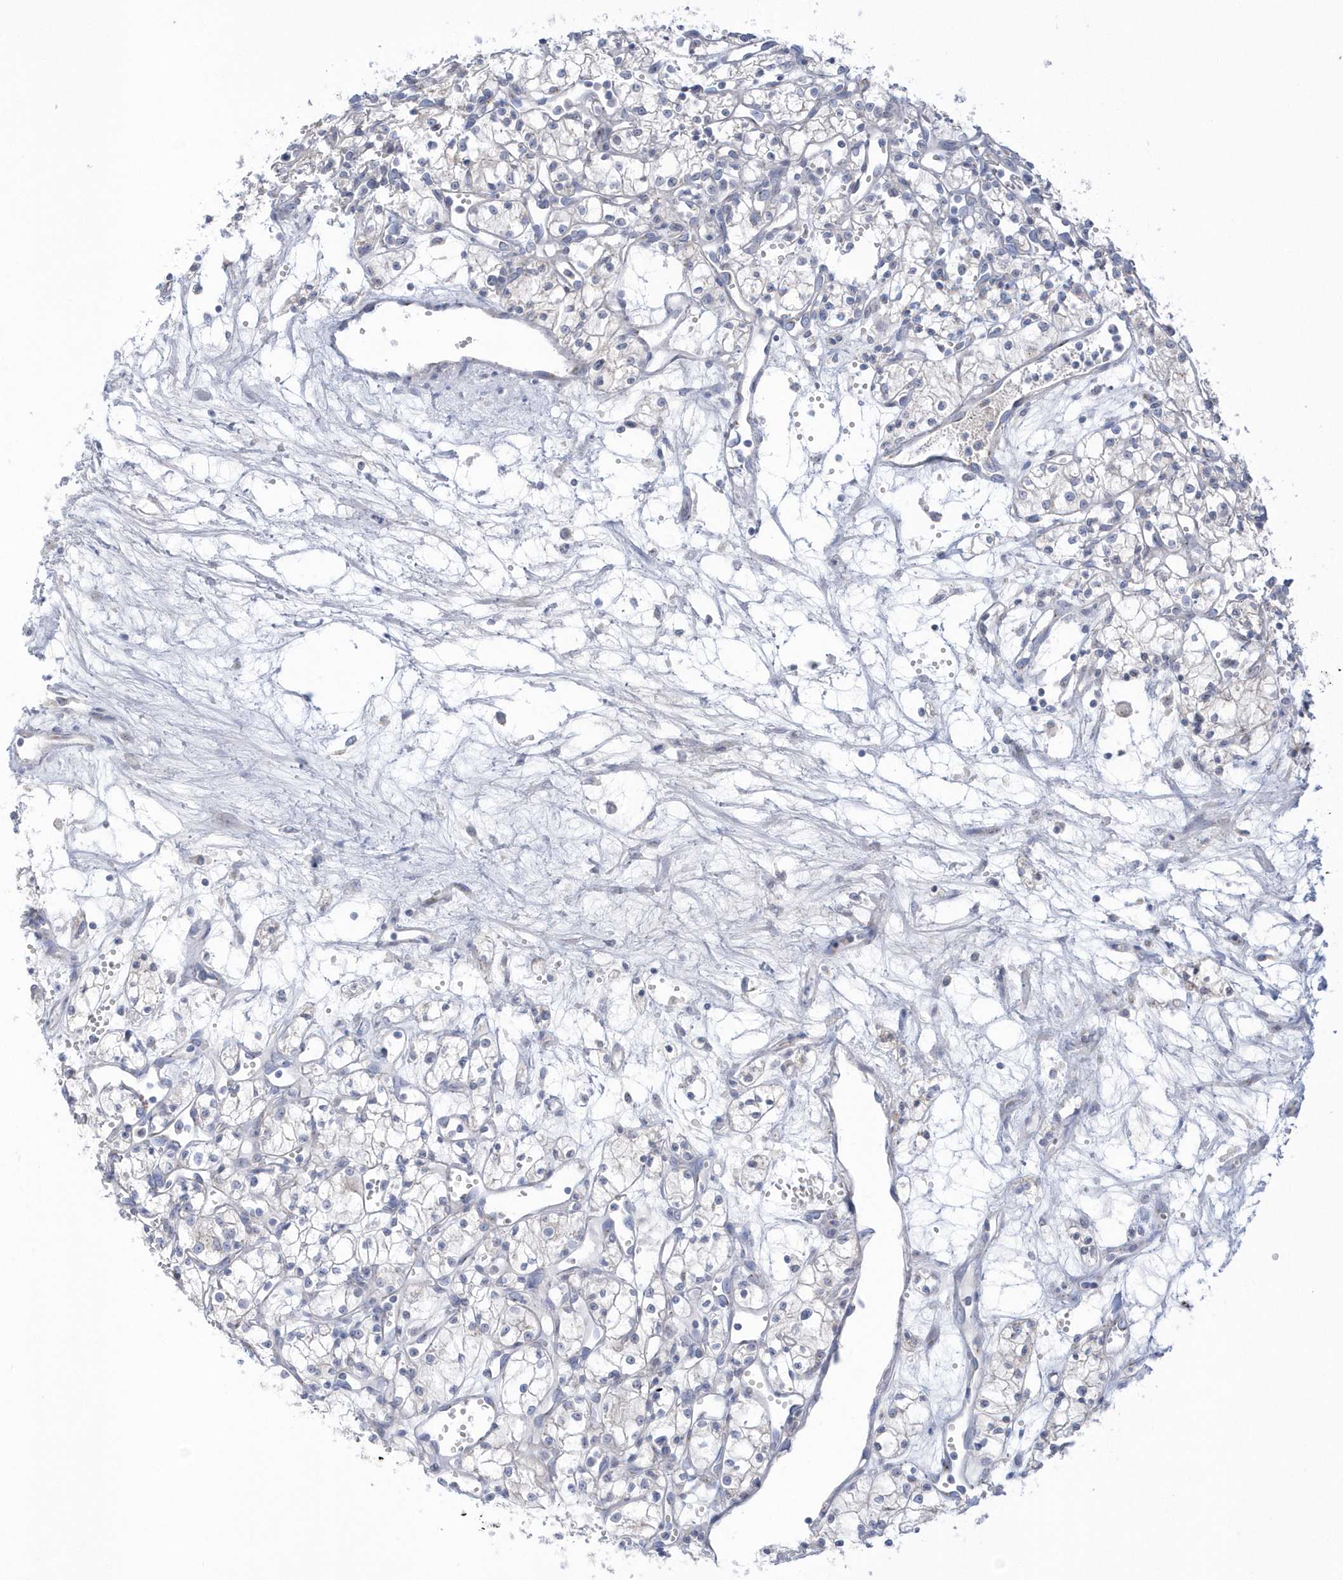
{"staining": {"intensity": "negative", "quantity": "none", "location": "none"}, "tissue": "renal cancer", "cell_type": "Tumor cells", "image_type": "cancer", "snomed": [{"axis": "morphology", "description": "Adenocarcinoma, NOS"}, {"axis": "topography", "description": "Kidney"}], "caption": "An immunohistochemistry micrograph of renal adenocarcinoma is shown. There is no staining in tumor cells of renal adenocarcinoma.", "gene": "SEMA3D", "patient": {"sex": "male", "age": 59}}